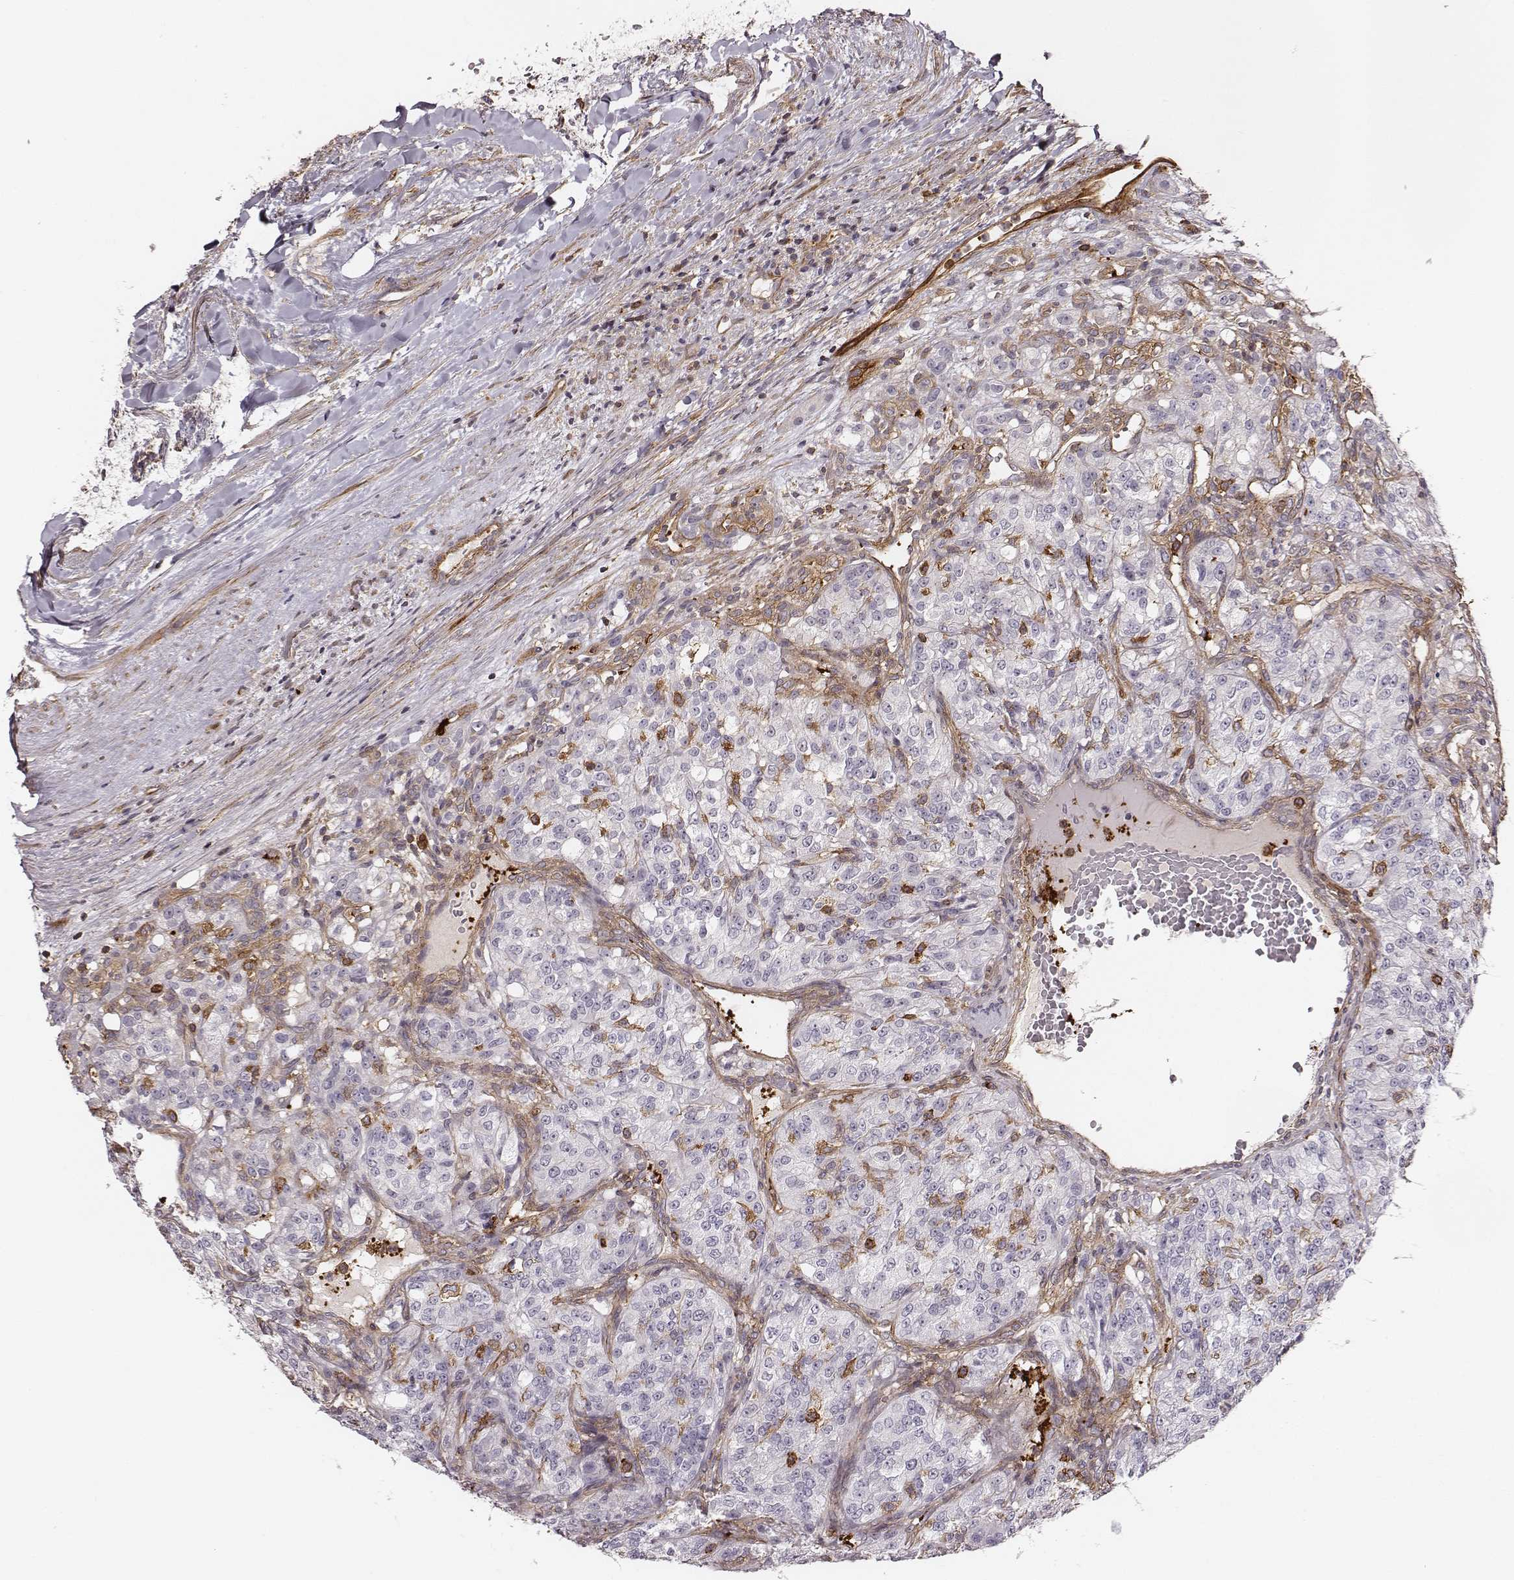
{"staining": {"intensity": "negative", "quantity": "none", "location": "none"}, "tissue": "renal cancer", "cell_type": "Tumor cells", "image_type": "cancer", "snomed": [{"axis": "morphology", "description": "Adenocarcinoma, NOS"}, {"axis": "topography", "description": "Kidney"}], "caption": "This is an immunohistochemistry (IHC) image of human renal cancer (adenocarcinoma). There is no staining in tumor cells.", "gene": "ZYX", "patient": {"sex": "female", "age": 63}}